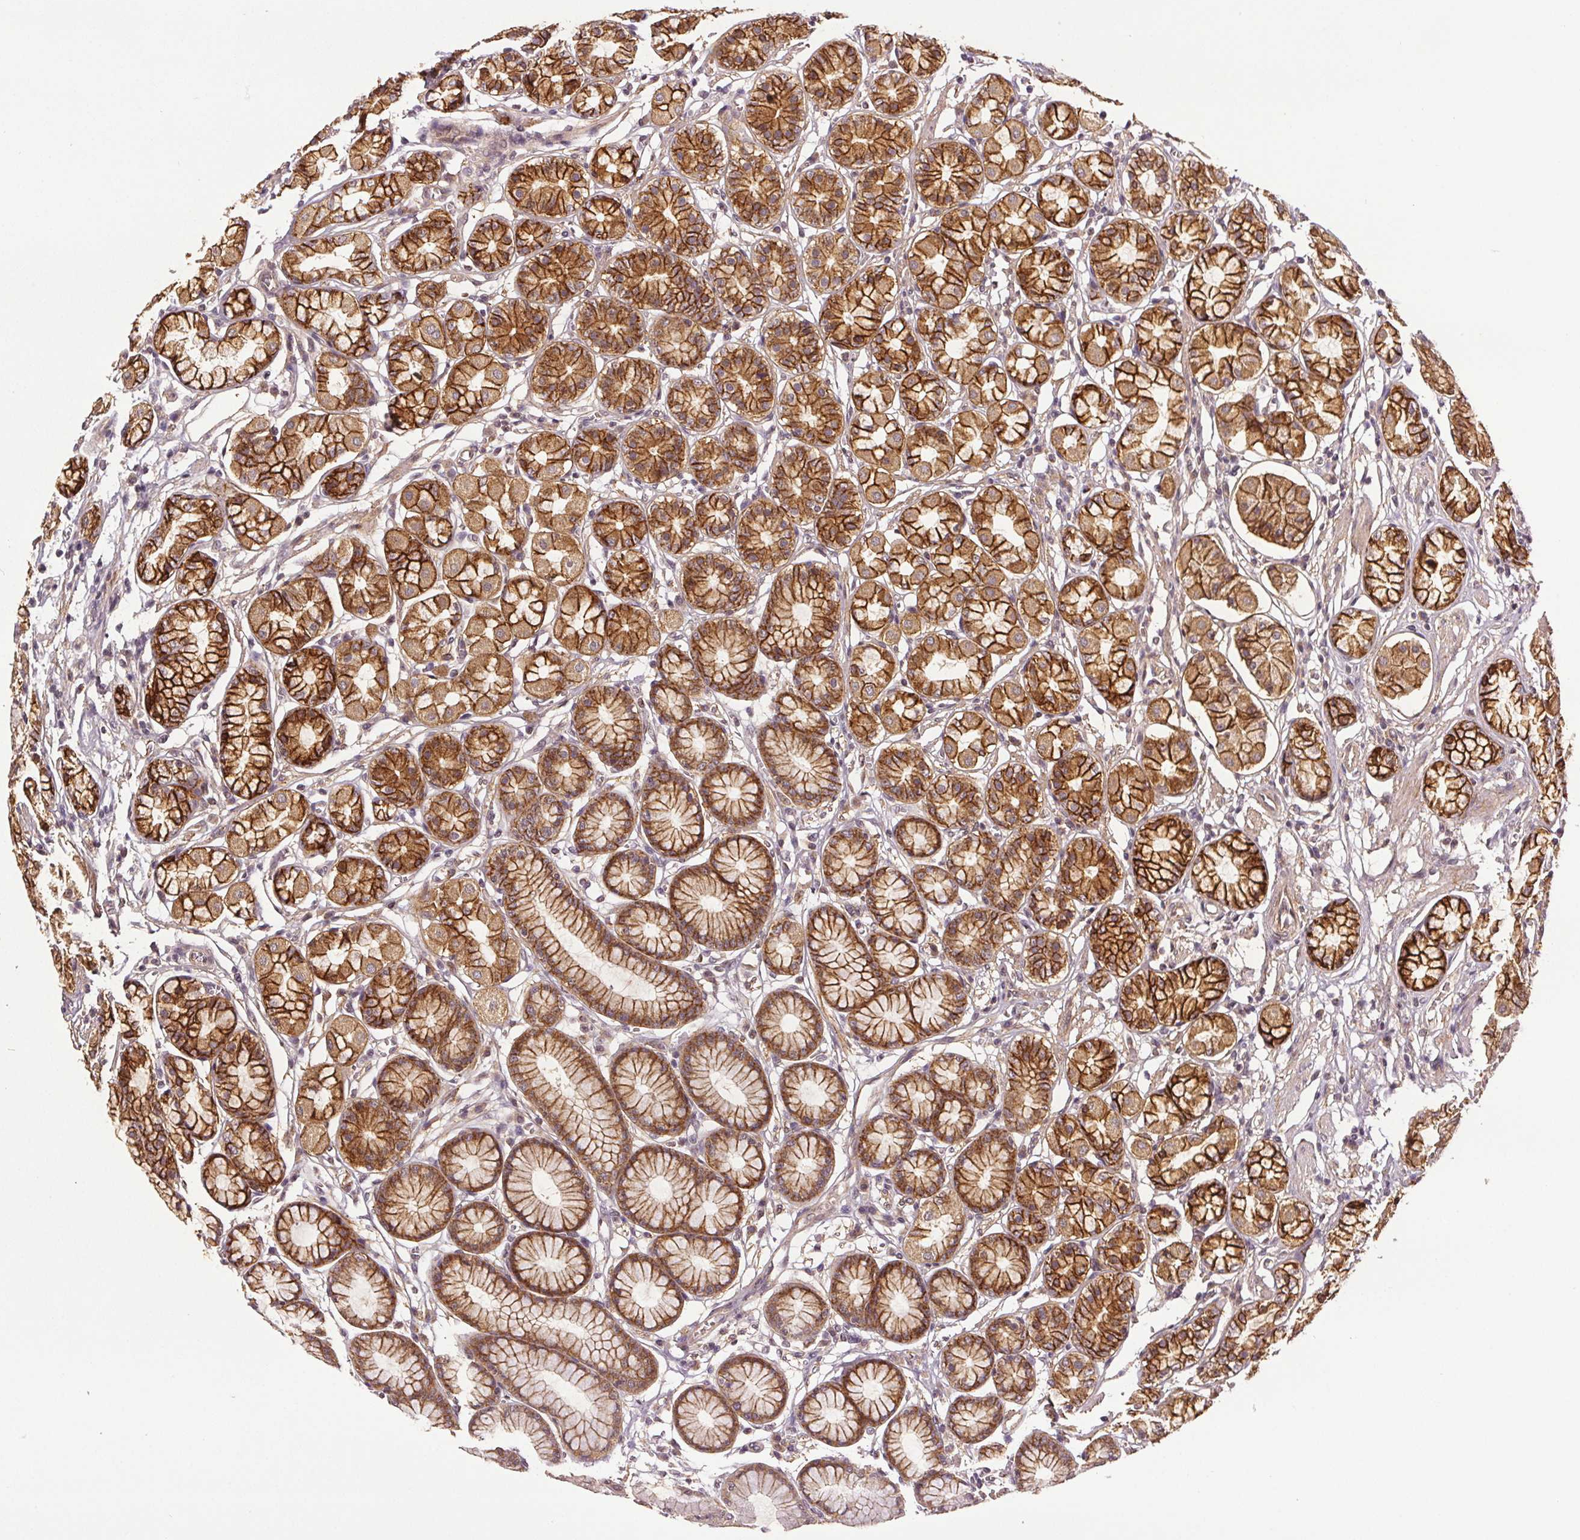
{"staining": {"intensity": "strong", "quantity": ">75%", "location": "cytoplasmic/membranous"}, "tissue": "stomach", "cell_type": "Glandular cells", "image_type": "normal", "snomed": [{"axis": "morphology", "description": "Normal tissue, NOS"}, {"axis": "topography", "description": "Stomach"}, {"axis": "topography", "description": "Stomach, lower"}], "caption": "The histopathology image exhibits immunohistochemical staining of unremarkable stomach. There is strong cytoplasmic/membranous positivity is appreciated in approximately >75% of glandular cells.", "gene": "EPHB3", "patient": {"sex": "male", "age": 76}}